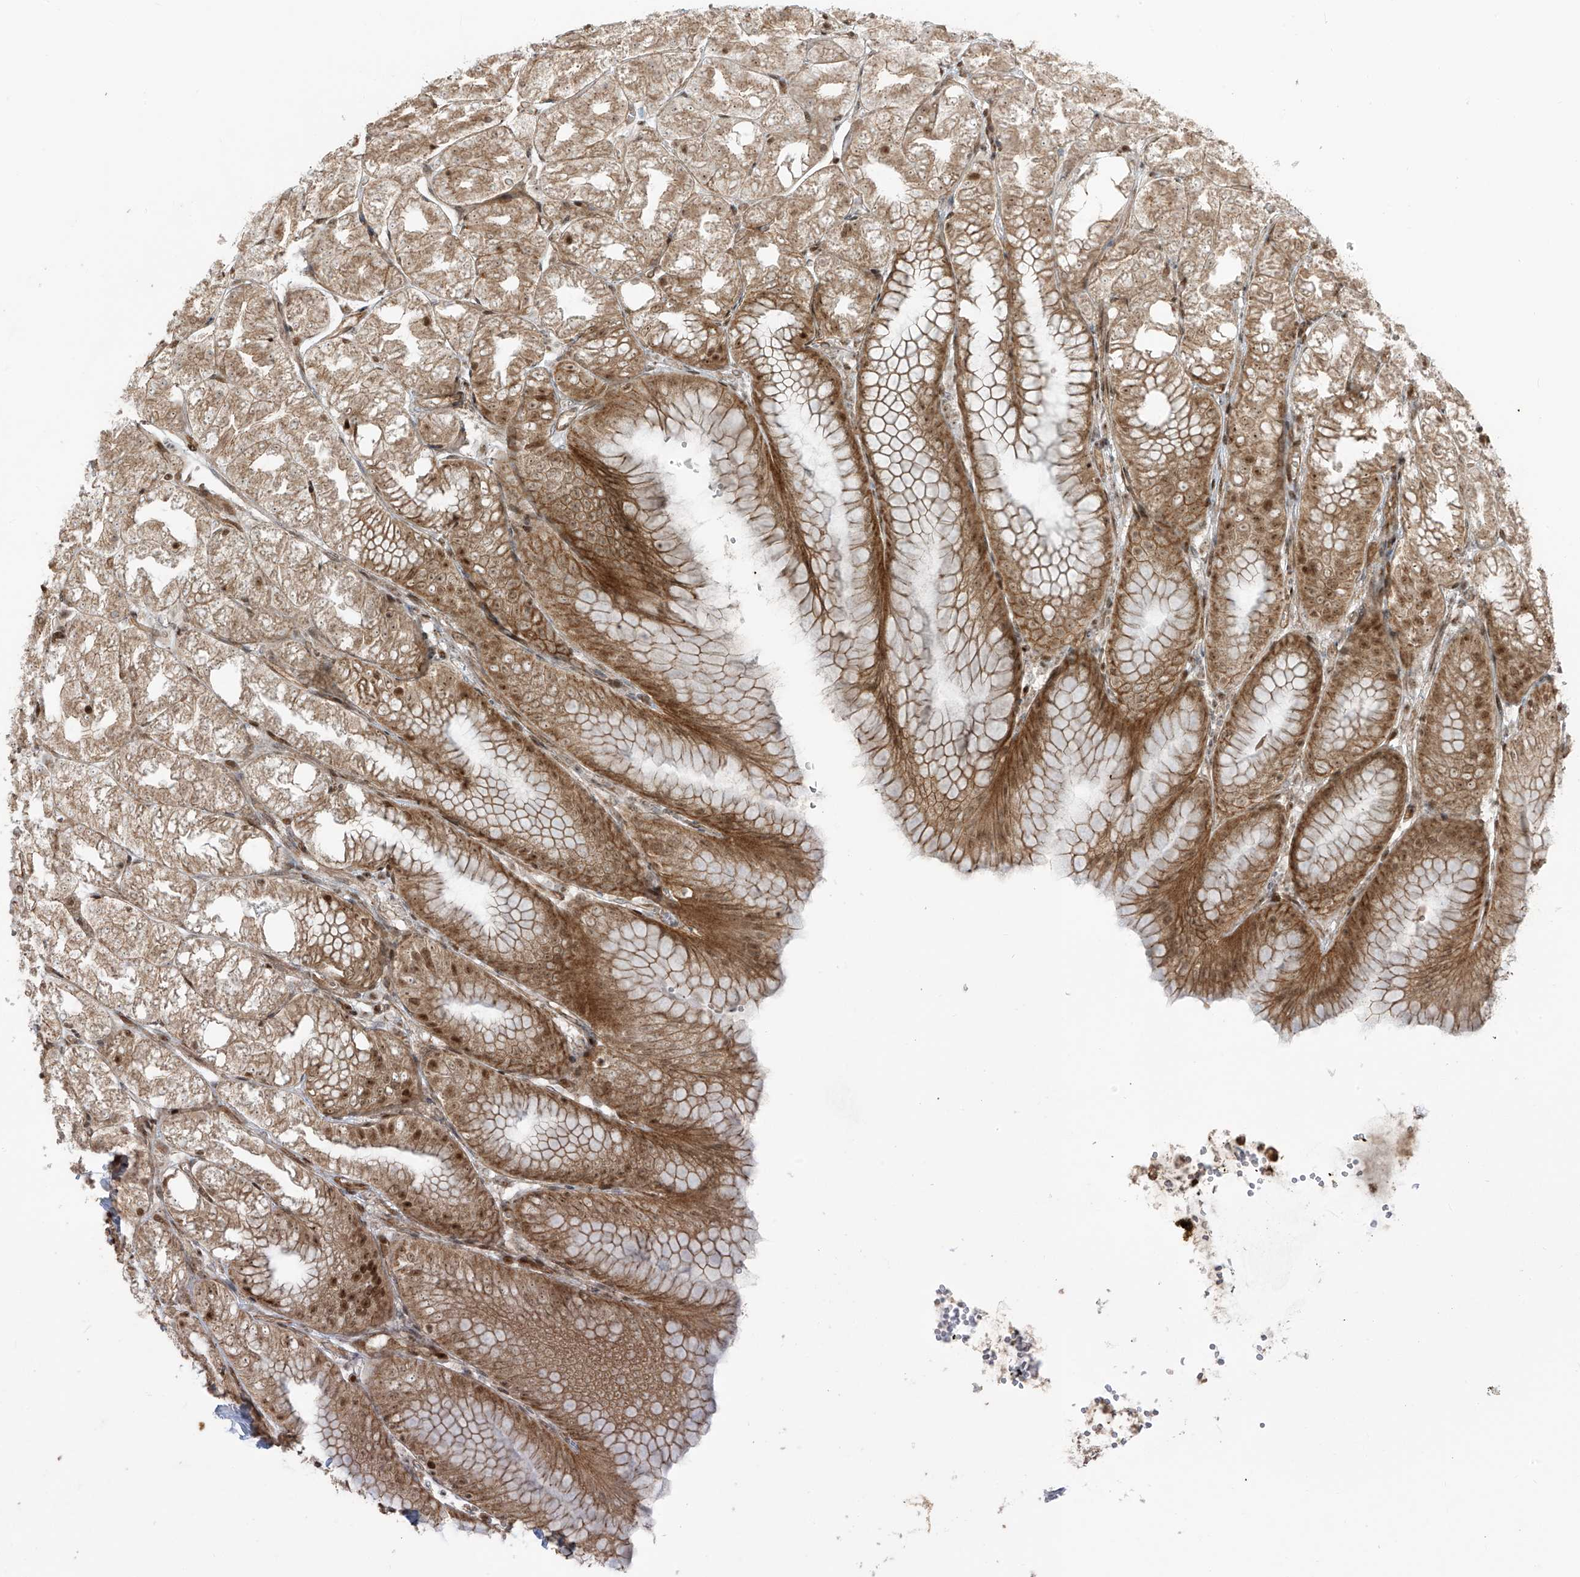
{"staining": {"intensity": "strong", "quantity": ">75%", "location": "cytoplasmic/membranous,nuclear"}, "tissue": "stomach", "cell_type": "Glandular cells", "image_type": "normal", "snomed": [{"axis": "morphology", "description": "Normal tissue, NOS"}, {"axis": "topography", "description": "Stomach, lower"}], "caption": "Protein staining reveals strong cytoplasmic/membranous,nuclear expression in about >75% of glandular cells in benign stomach.", "gene": "ARHGEF3", "patient": {"sex": "male", "age": 71}}